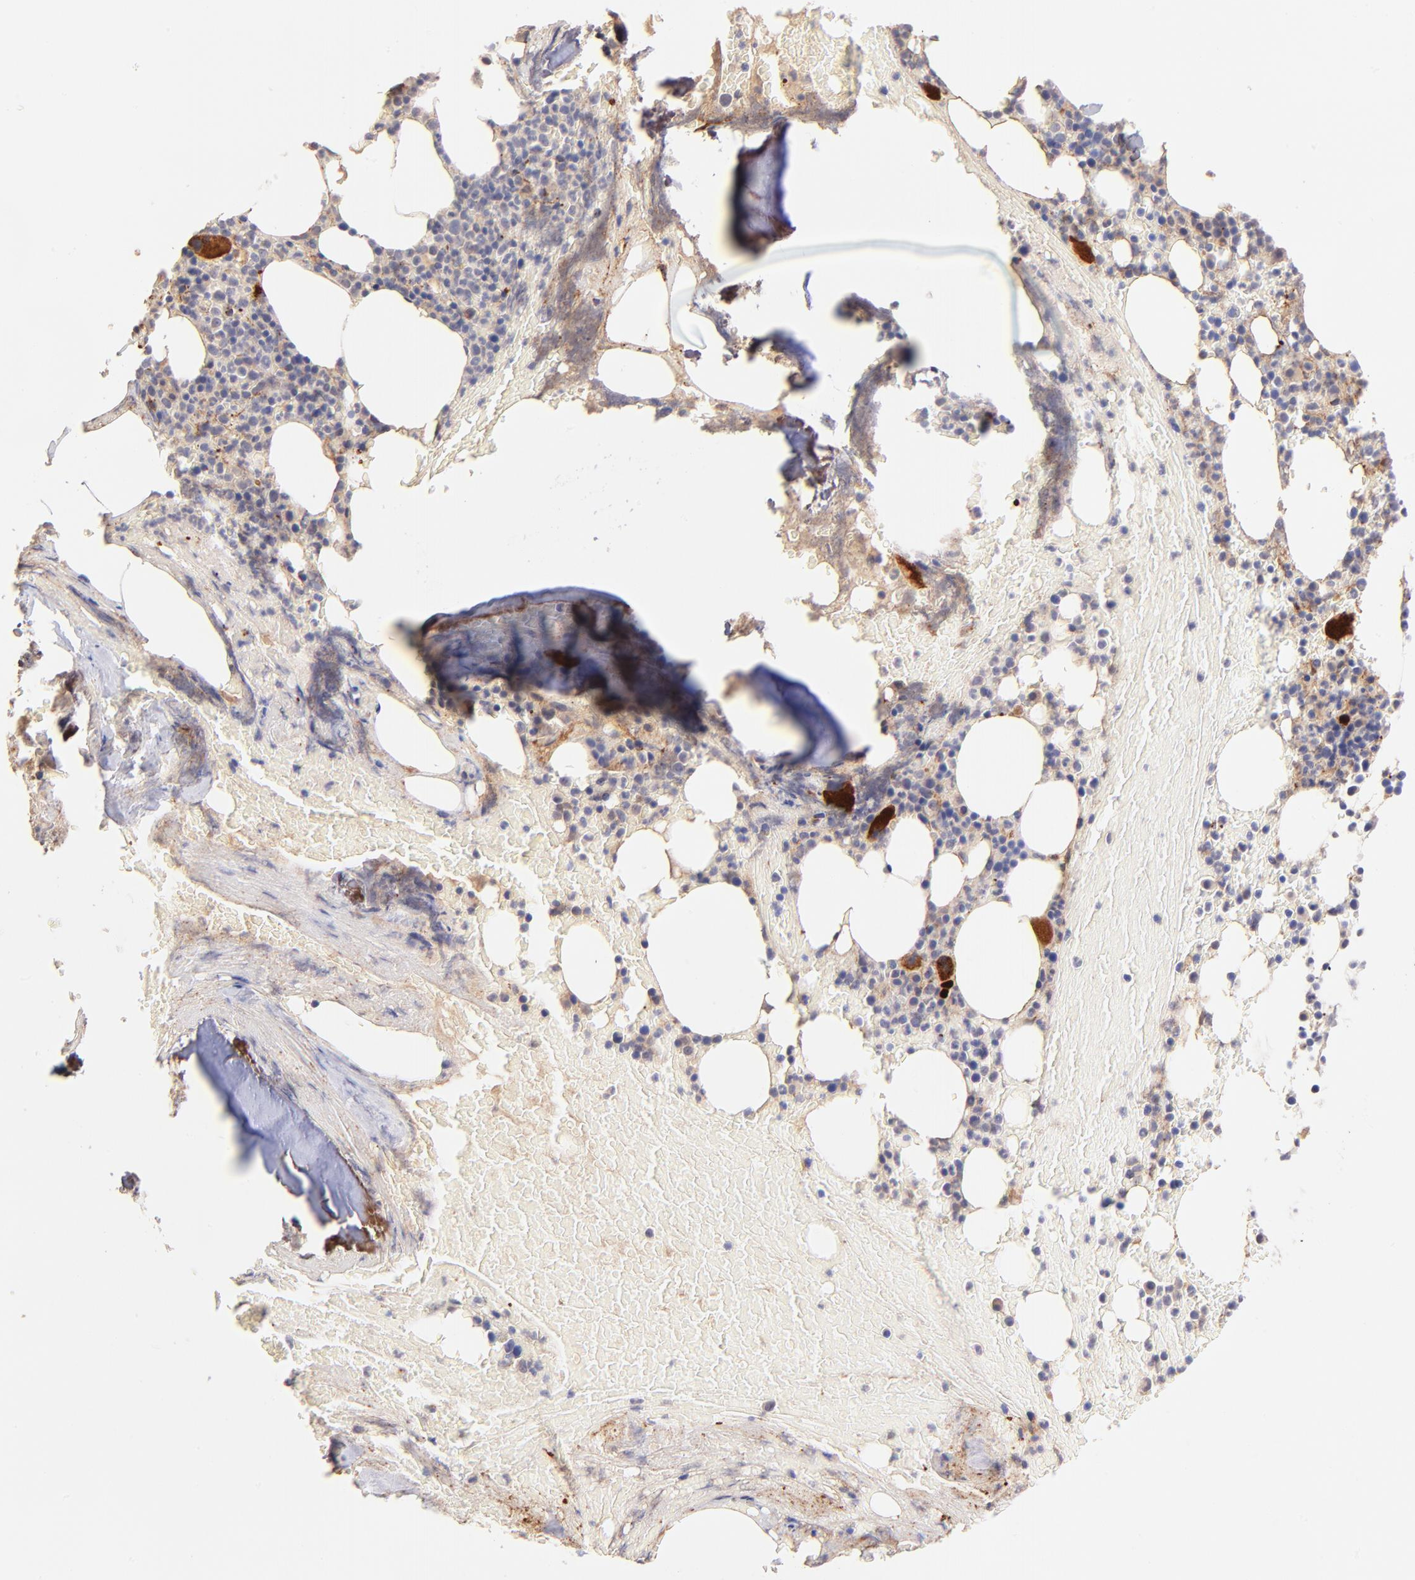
{"staining": {"intensity": "strong", "quantity": "<25%", "location": "cytoplasmic/membranous,nuclear"}, "tissue": "bone marrow", "cell_type": "Hematopoietic cells", "image_type": "normal", "snomed": [{"axis": "morphology", "description": "Normal tissue, NOS"}, {"axis": "topography", "description": "Bone marrow"}], "caption": "Protein expression by immunohistochemistry shows strong cytoplasmic/membranous,nuclear staining in about <25% of hematopoietic cells in unremarkable bone marrow.", "gene": "SPARC", "patient": {"sex": "female", "age": 66}}